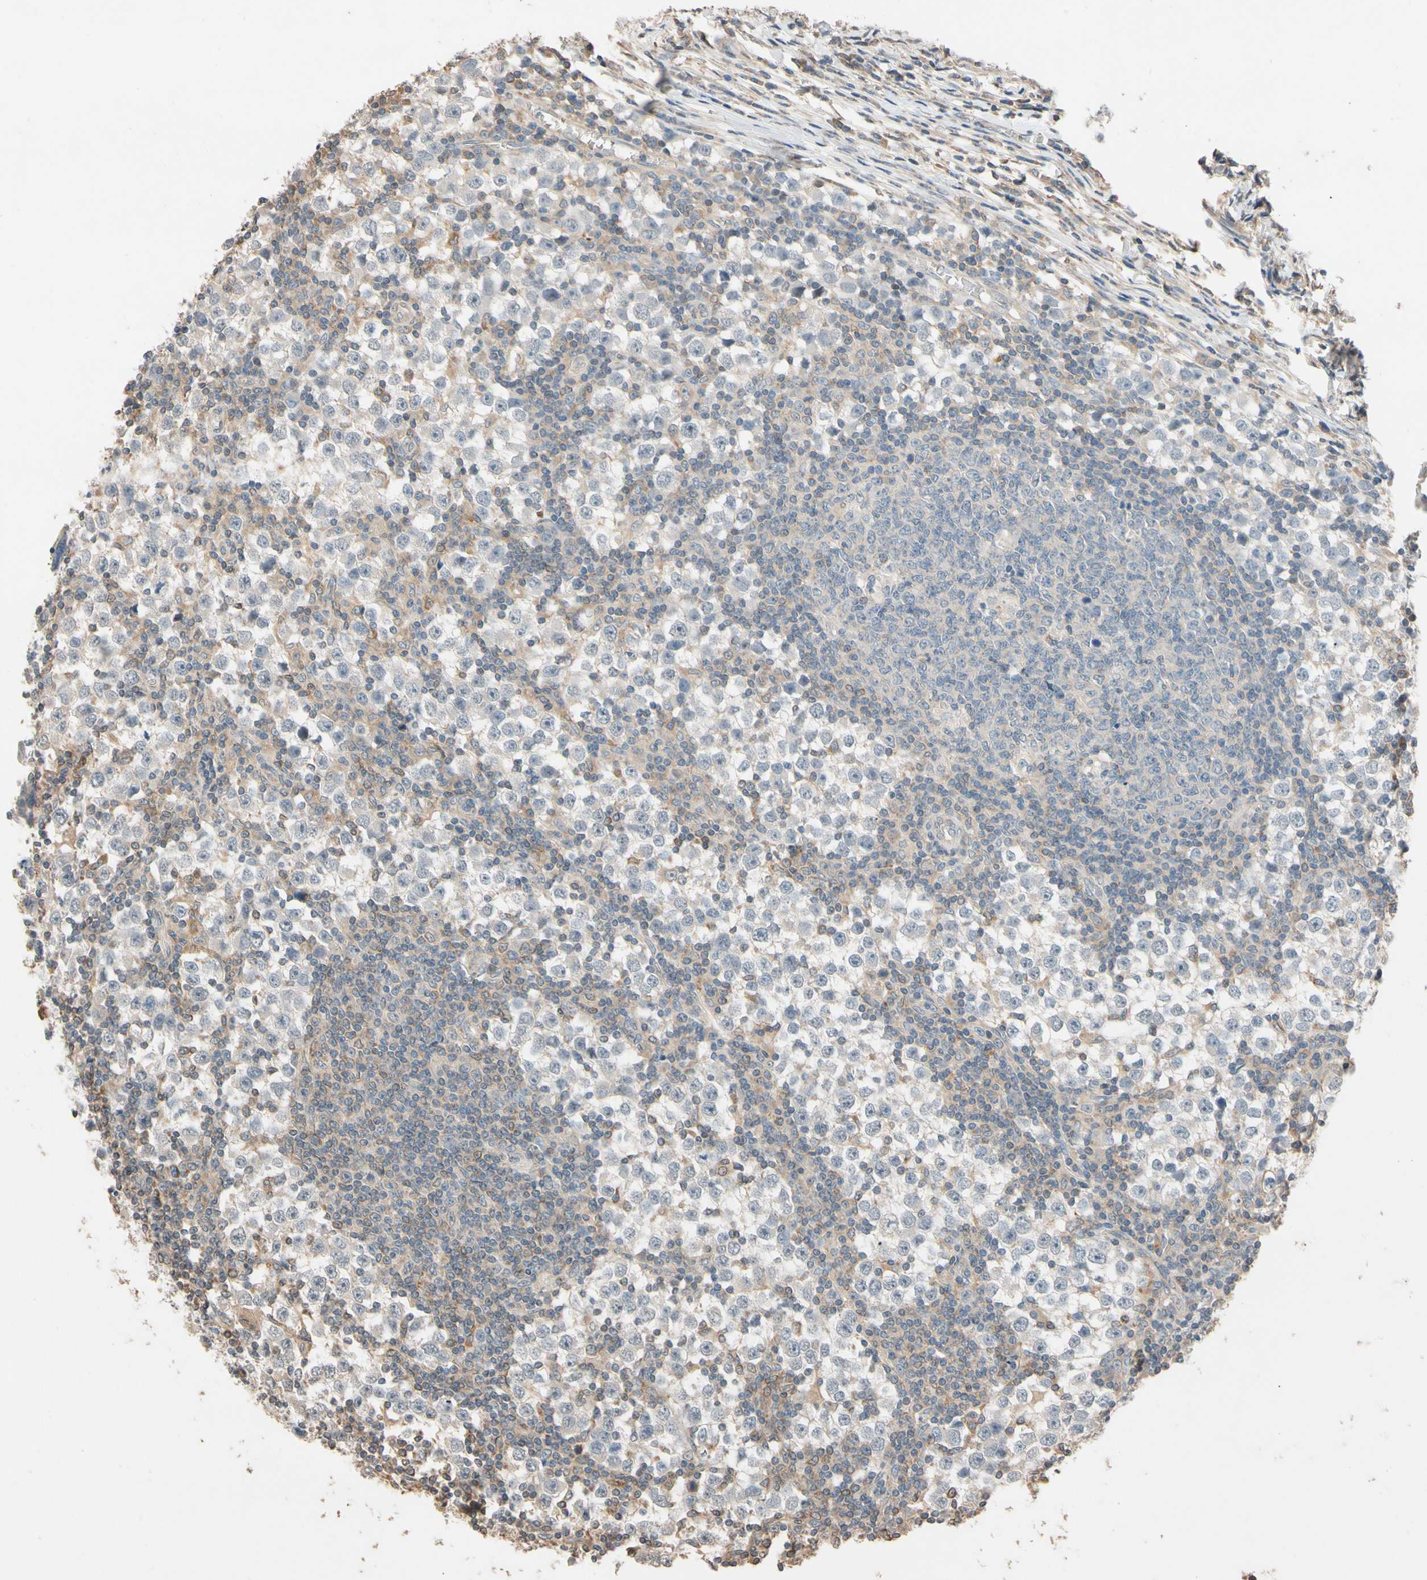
{"staining": {"intensity": "negative", "quantity": "none", "location": "none"}, "tissue": "testis cancer", "cell_type": "Tumor cells", "image_type": "cancer", "snomed": [{"axis": "morphology", "description": "Seminoma, NOS"}, {"axis": "topography", "description": "Testis"}], "caption": "High magnification brightfield microscopy of testis cancer (seminoma) stained with DAB (brown) and counterstained with hematoxylin (blue): tumor cells show no significant positivity. (DAB (3,3'-diaminobenzidine) immunohistochemistry visualized using brightfield microscopy, high magnification).", "gene": "MAP3K7", "patient": {"sex": "male", "age": 65}}